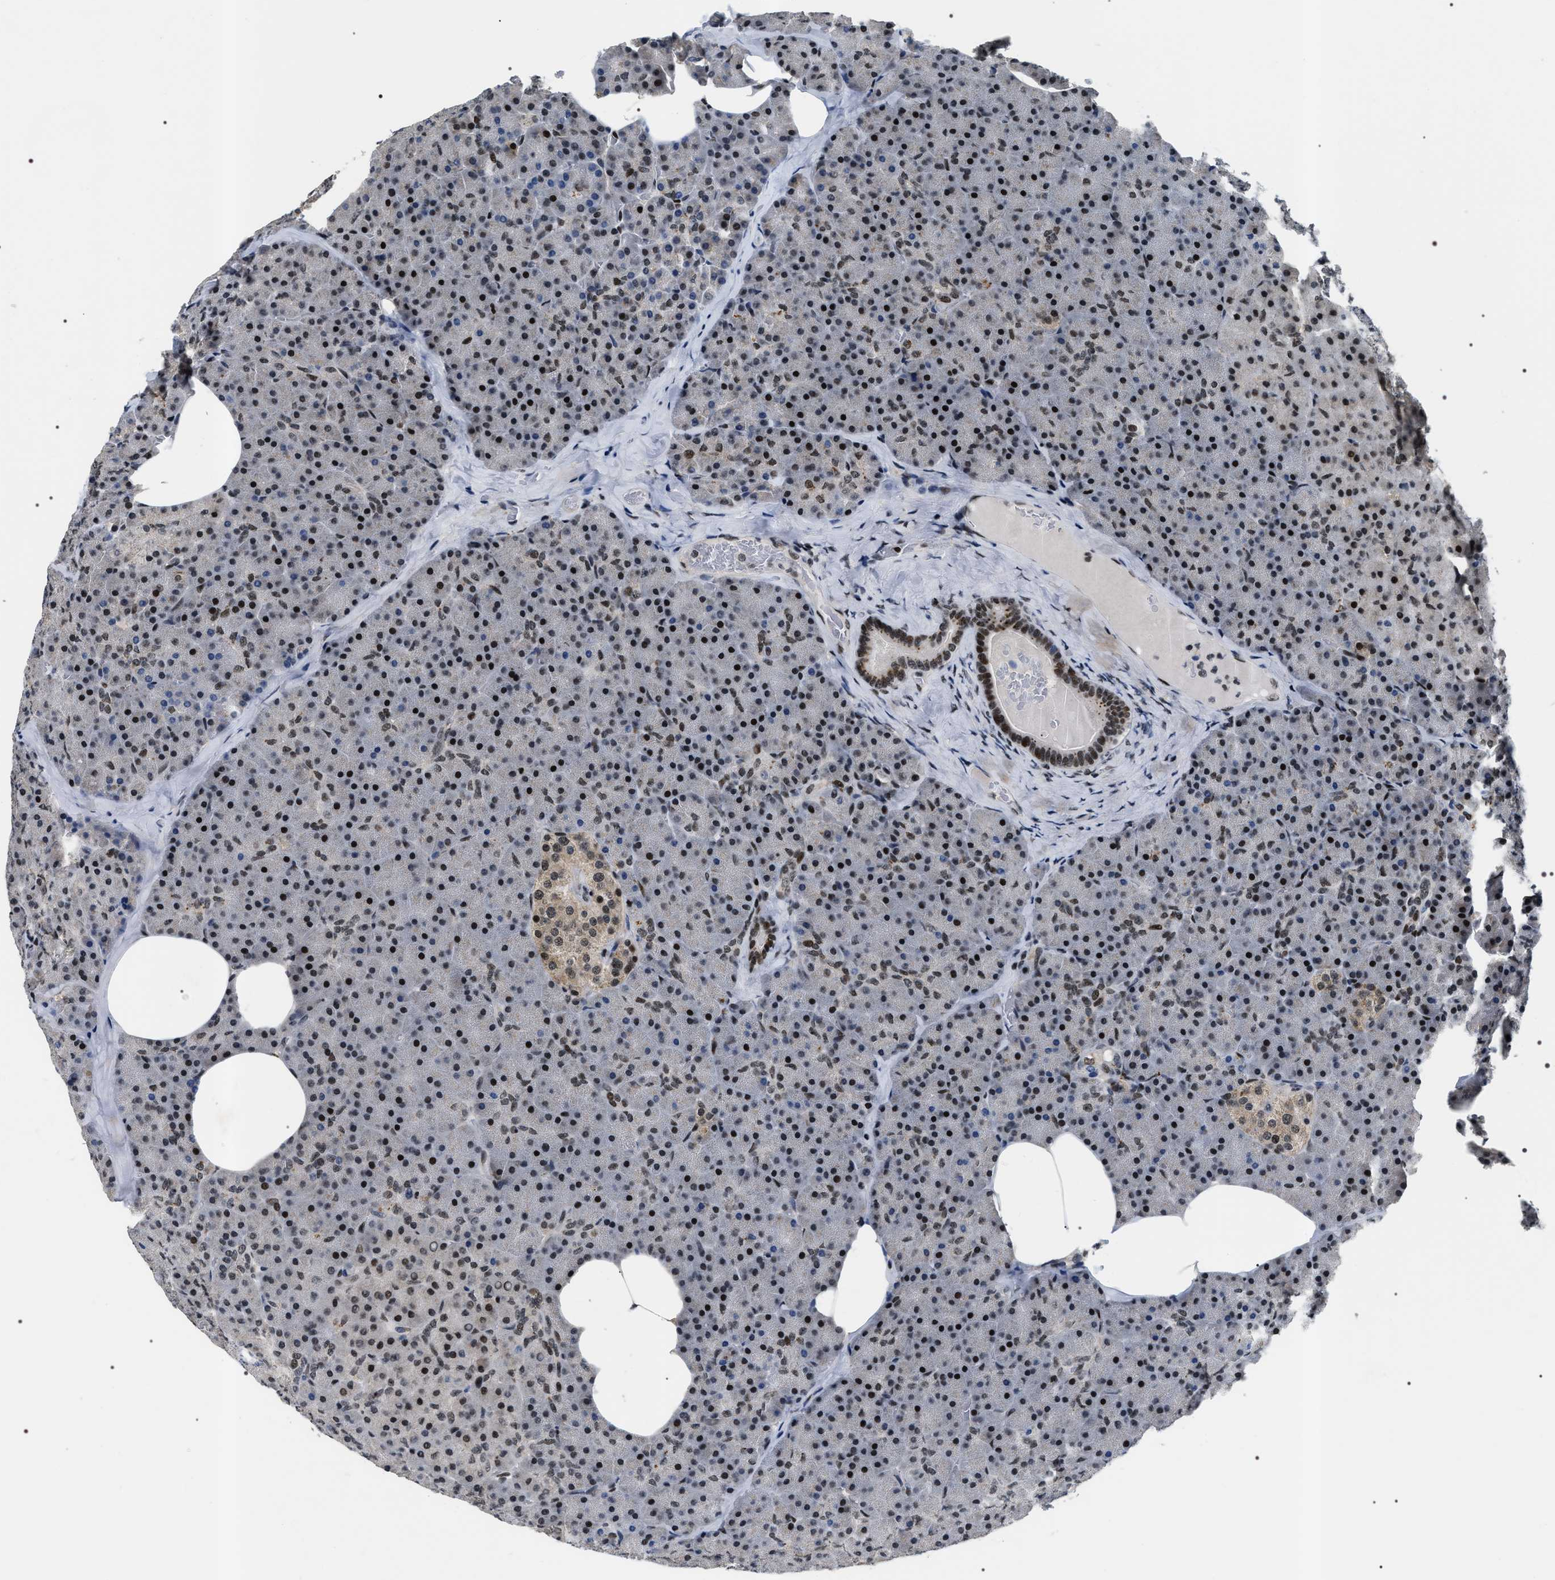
{"staining": {"intensity": "moderate", "quantity": ">75%", "location": "nuclear"}, "tissue": "pancreas", "cell_type": "Exocrine glandular cells", "image_type": "normal", "snomed": [{"axis": "morphology", "description": "Normal tissue, NOS"}, {"axis": "morphology", "description": "Carcinoid, malignant, NOS"}, {"axis": "topography", "description": "Pancreas"}], "caption": "Normal pancreas shows moderate nuclear positivity in approximately >75% of exocrine glandular cells.", "gene": "C7orf25", "patient": {"sex": "female", "age": 35}}